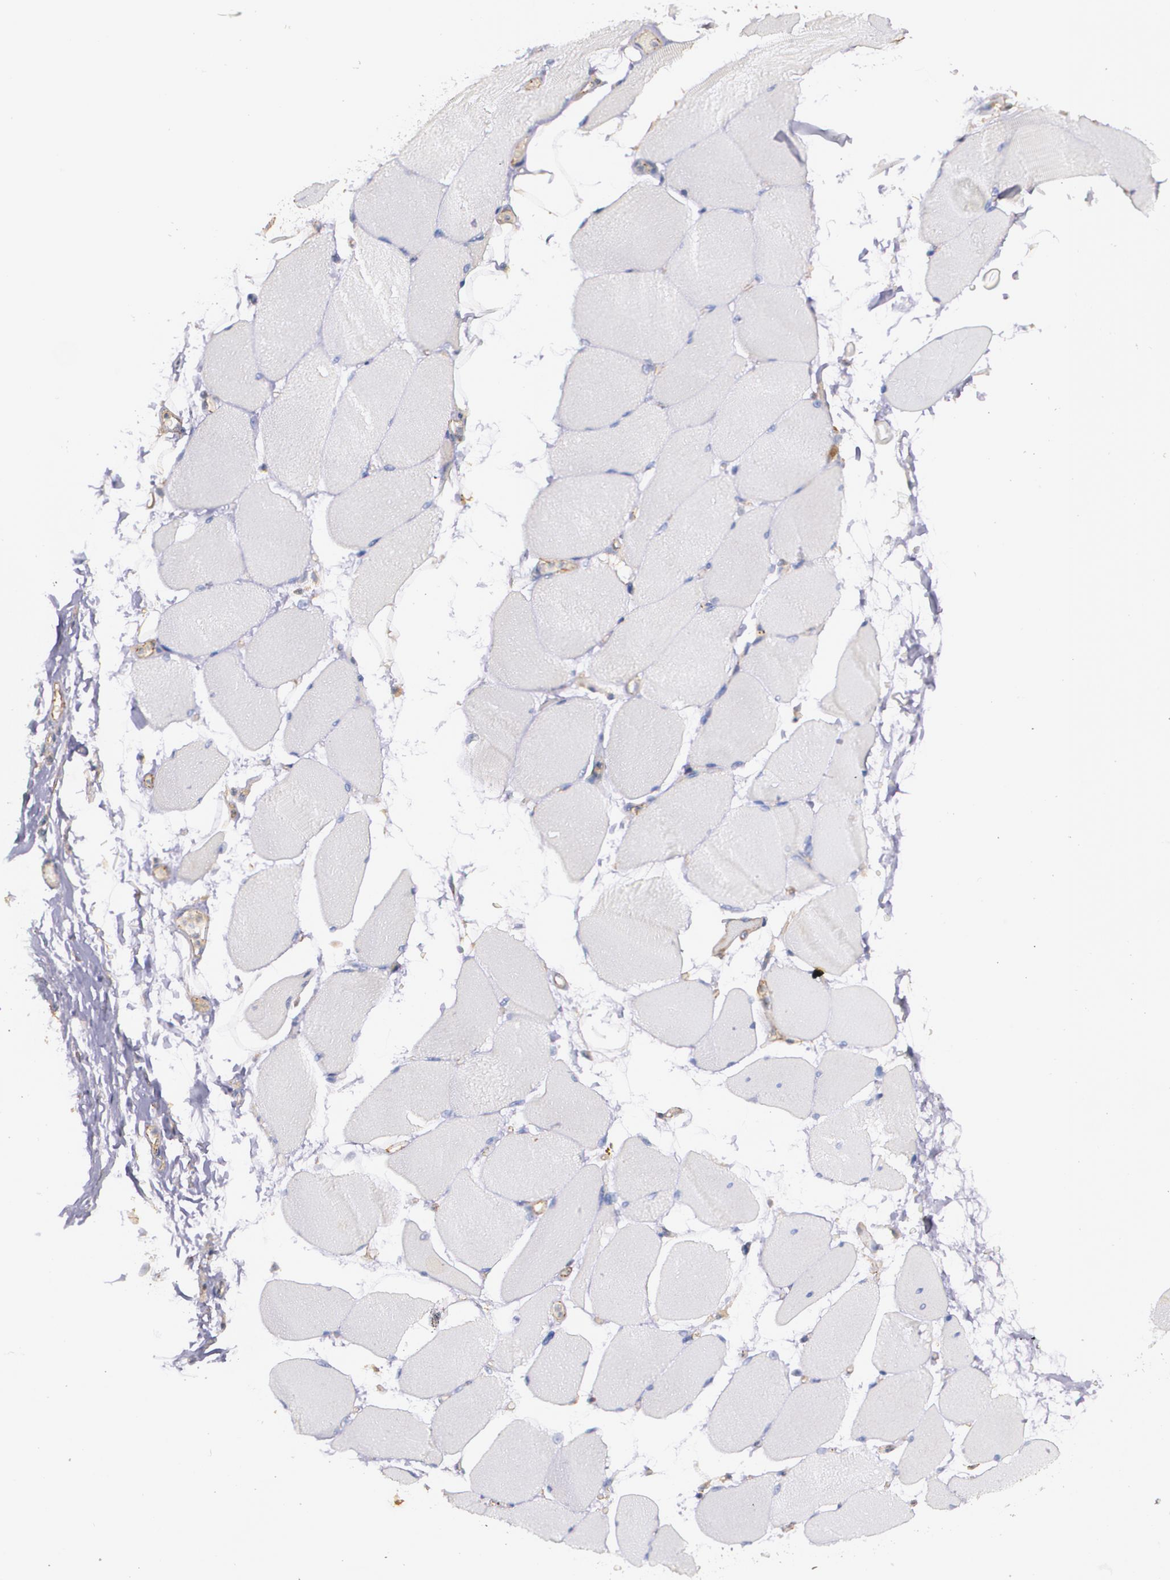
{"staining": {"intensity": "negative", "quantity": "none", "location": "none"}, "tissue": "skeletal muscle", "cell_type": "Myocytes", "image_type": "normal", "snomed": [{"axis": "morphology", "description": "Normal tissue, NOS"}, {"axis": "topography", "description": "Skeletal muscle"}, {"axis": "topography", "description": "Parathyroid gland"}], "caption": "This is an IHC micrograph of benign skeletal muscle. There is no expression in myocytes.", "gene": "TJP1", "patient": {"sex": "female", "age": 37}}